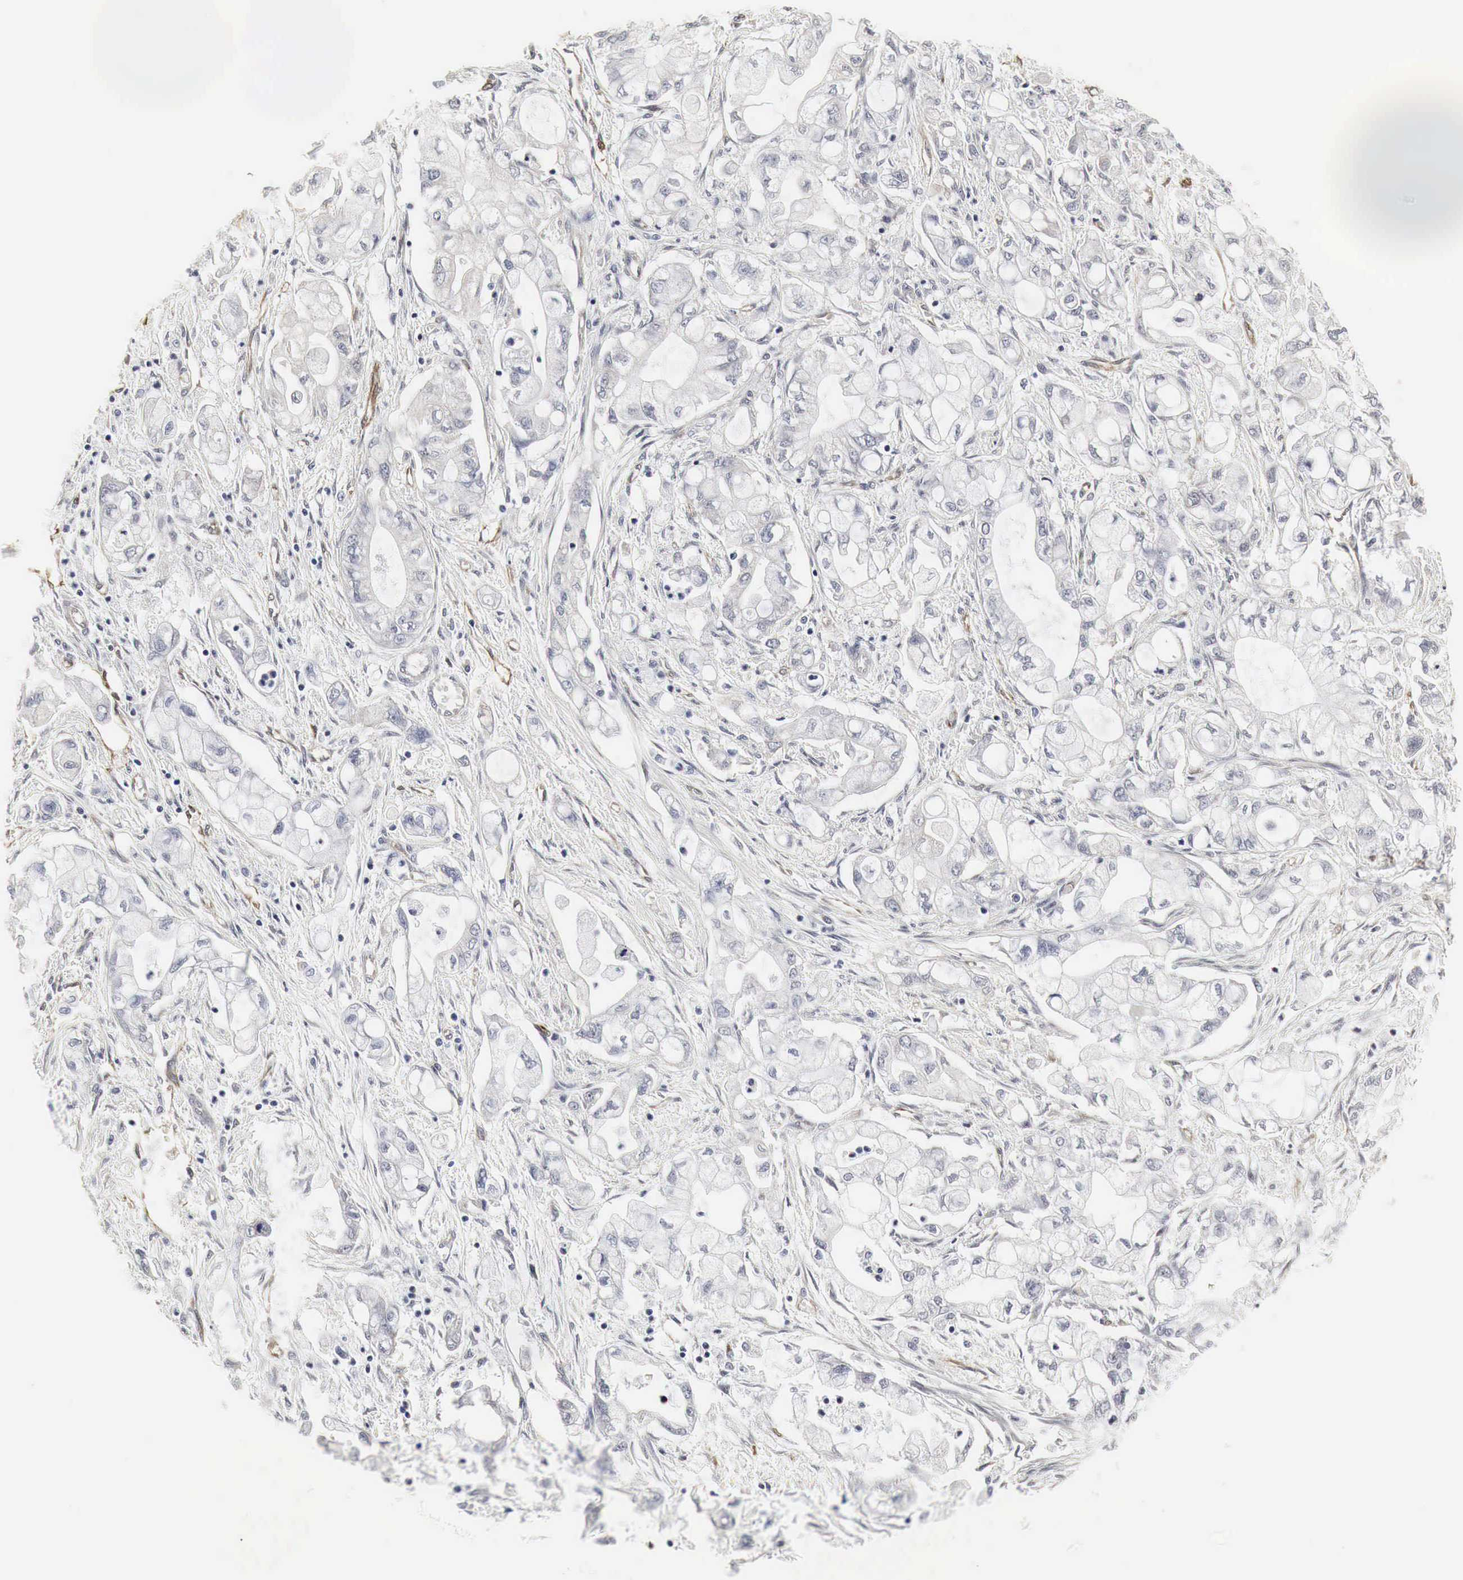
{"staining": {"intensity": "negative", "quantity": "none", "location": "none"}, "tissue": "pancreatic cancer", "cell_type": "Tumor cells", "image_type": "cancer", "snomed": [{"axis": "morphology", "description": "Adenocarcinoma, NOS"}, {"axis": "topography", "description": "Pancreas"}], "caption": "High power microscopy photomicrograph of an immunohistochemistry (IHC) micrograph of adenocarcinoma (pancreatic), revealing no significant positivity in tumor cells. (Immunohistochemistry, brightfield microscopy, high magnification).", "gene": "SPIN1", "patient": {"sex": "male", "age": 79}}